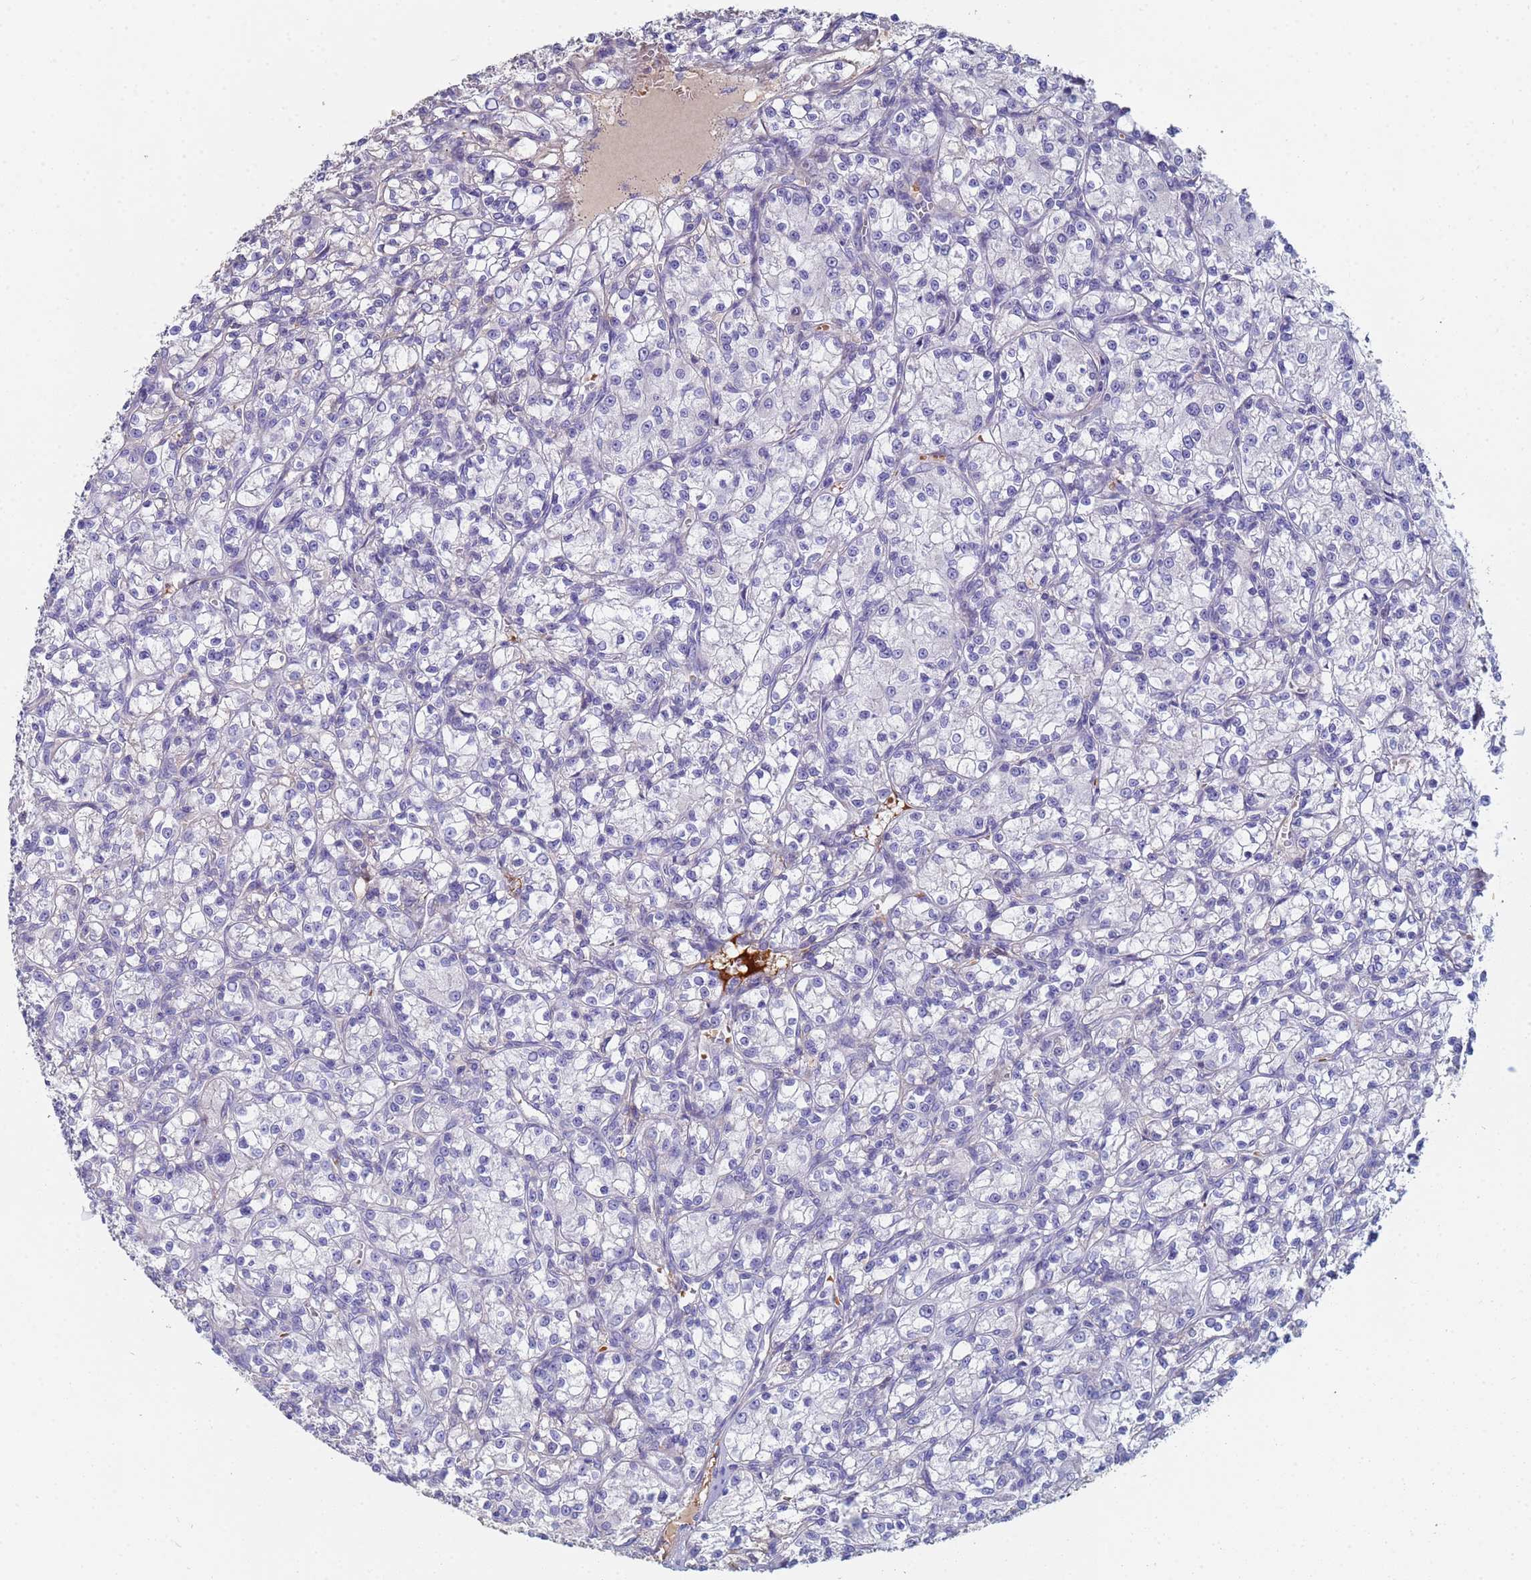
{"staining": {"intensity": "negative", "quantity": "none", "location": "none"}, "tissue": "renal cancer", "cell_type": "Tumor cells", "image_type": "cancer", "snomed": [{"axis": "morphology", "description": "Adenocarcinoma, NOS"}, {"axis": "topography", "description": "Kidney"}], "caption": "This is a histopathology image of immunohistochemistry staining of renal cancer, which shows no positivity in tumor cells.", "gene": "ABCA8", "patient": {"sex": "female", "age": 59}}